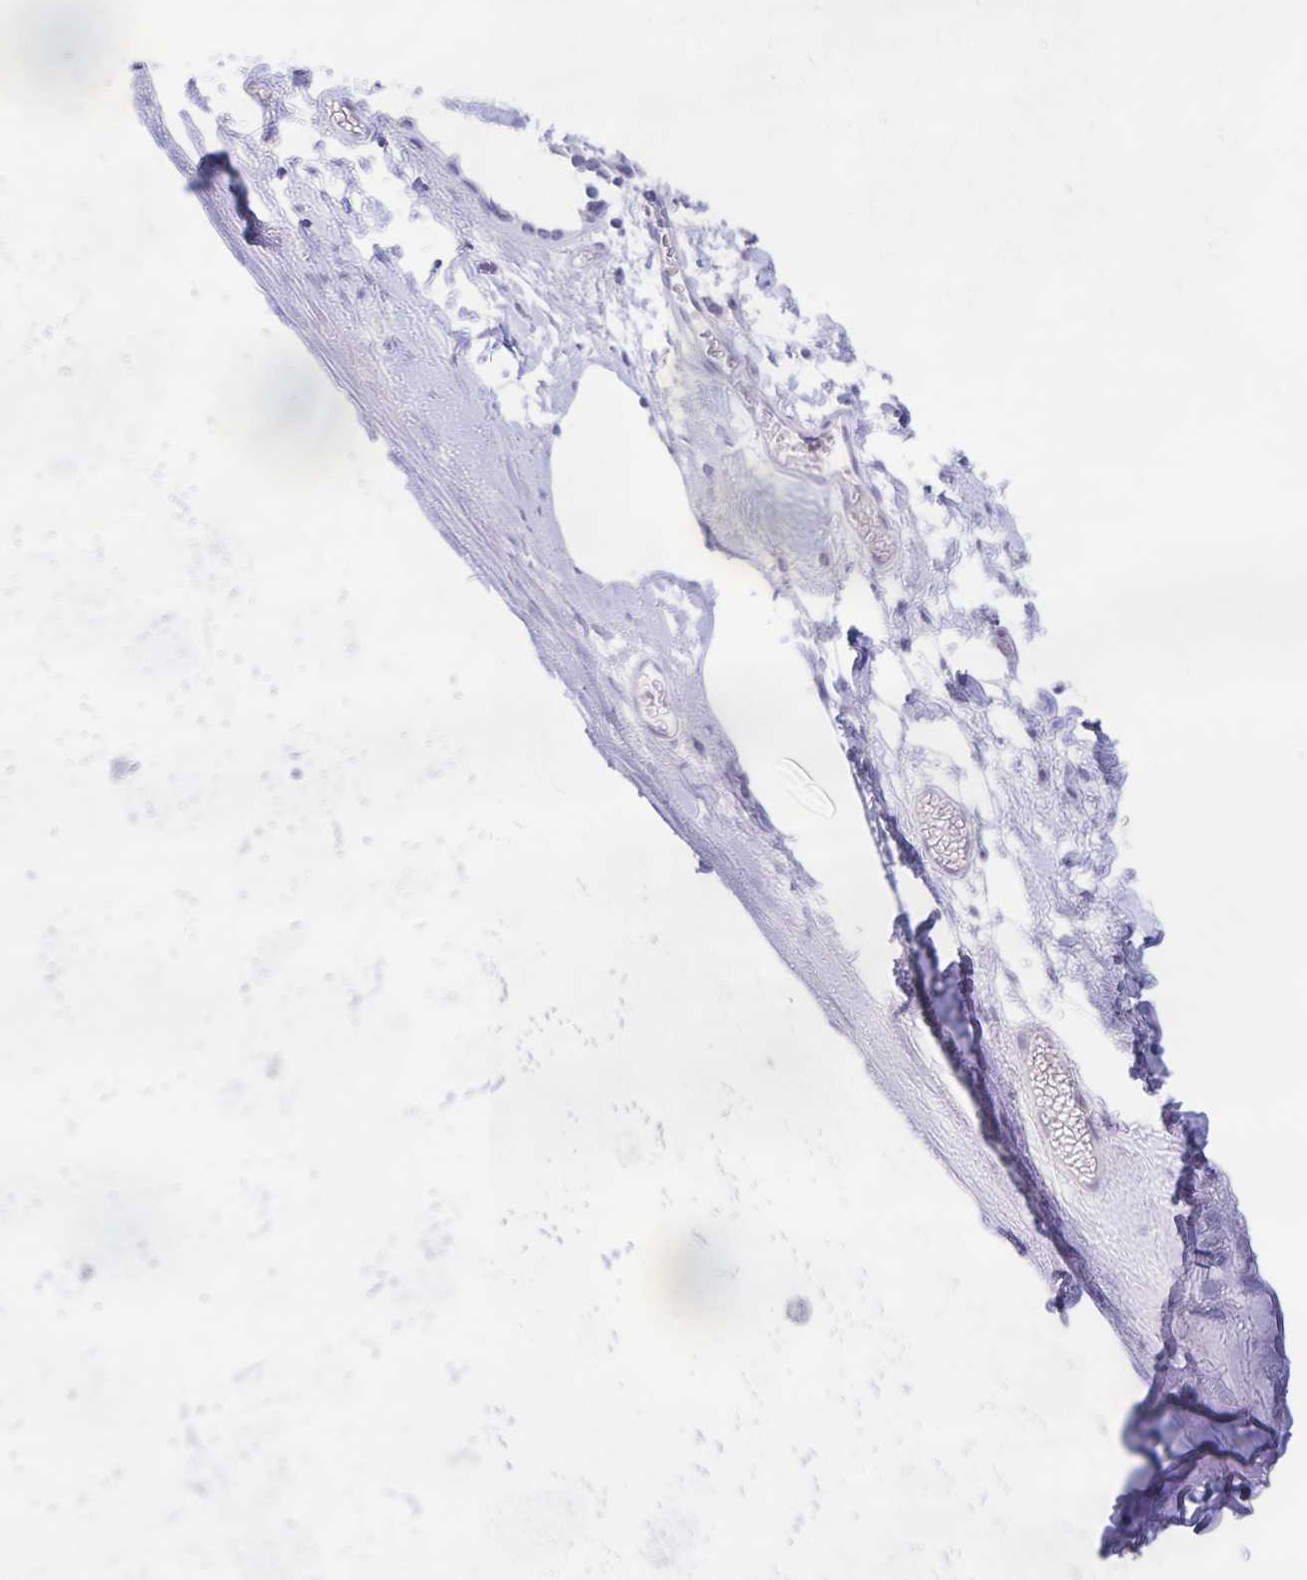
{"staining": {"intensity": "negative", "quantity": "none", "location": "none"}, "tissue": "soft tissue", "cell_type": "Chondrocytes", "image_type": "normal", "snomed": [{"axis": "morphology", "description": "Normal tissue, NOS"}, {"axis": "topography", "description": "Cartilage tissue"}, {"axis": "topography", "description": "Bronchus"}, {"axis": "topography", "description": "Peripheral nerve tissue"}], "caption": "Immunohistochemical staining of benign soft tissue shows no significant expression in chondrocytes.", "gene": "DMGDH", "patient": {"sex": "male", "age": 67}}